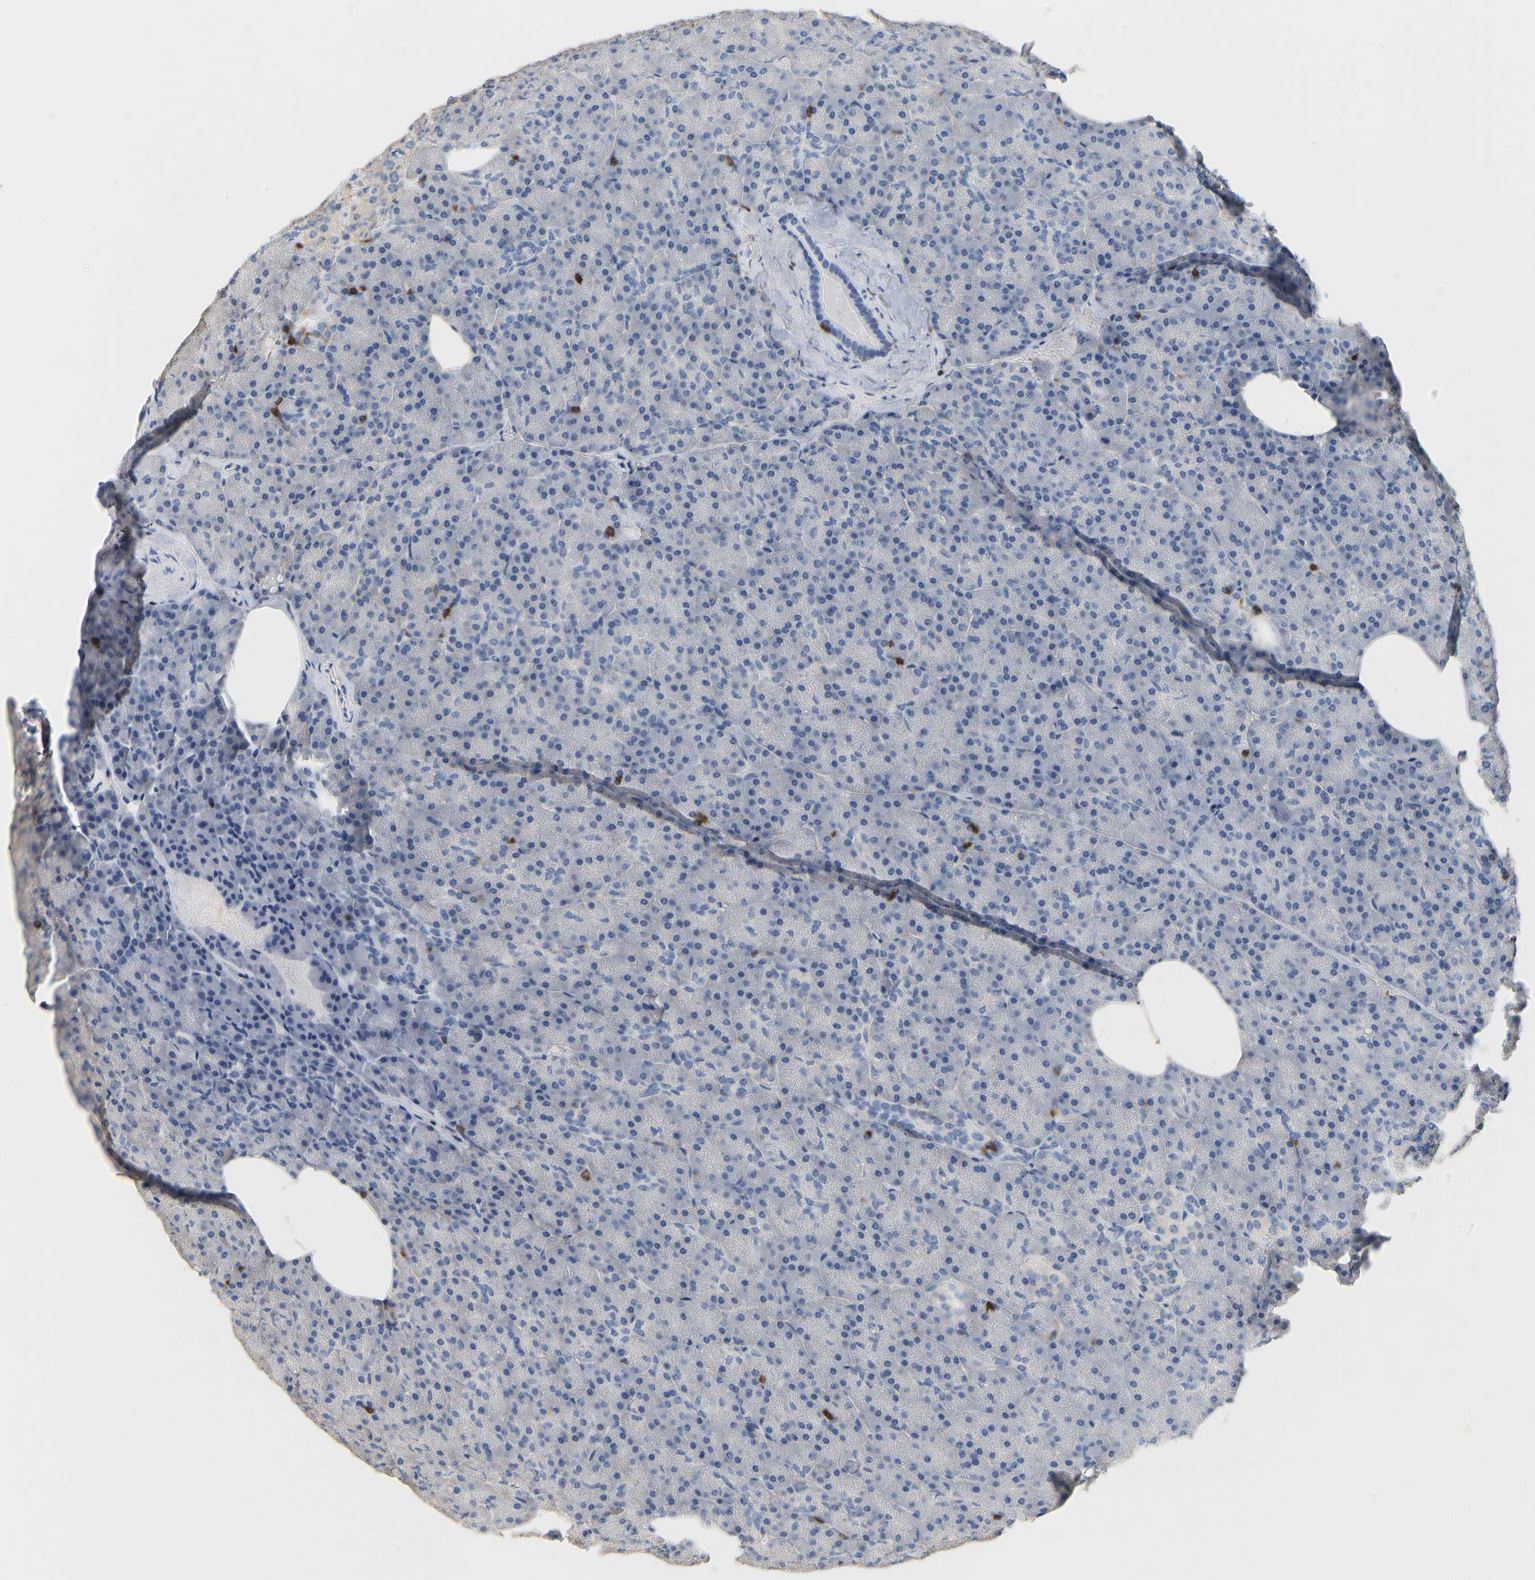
{"staining": {"intensity": "negative", "quantity": "none", "location": "none"}, "tissue": "pancreas", "cell_type": "Exocrine glandular cells", "image_type": "normal", "snomed": [{"axis": "morphology", "description": "Normal tissue, NOS"}, {"axis": "topography", "description": "Pancreas"}], "caption": "IHC histopathology image of normal pancreas: human pancreas stained with DAB (3,3'-diaminobenzidine) shows no significant protein positivity in exocrine glandular cells.", "gene": "EVL", "patient": {"sex": "female", "age": 35}}